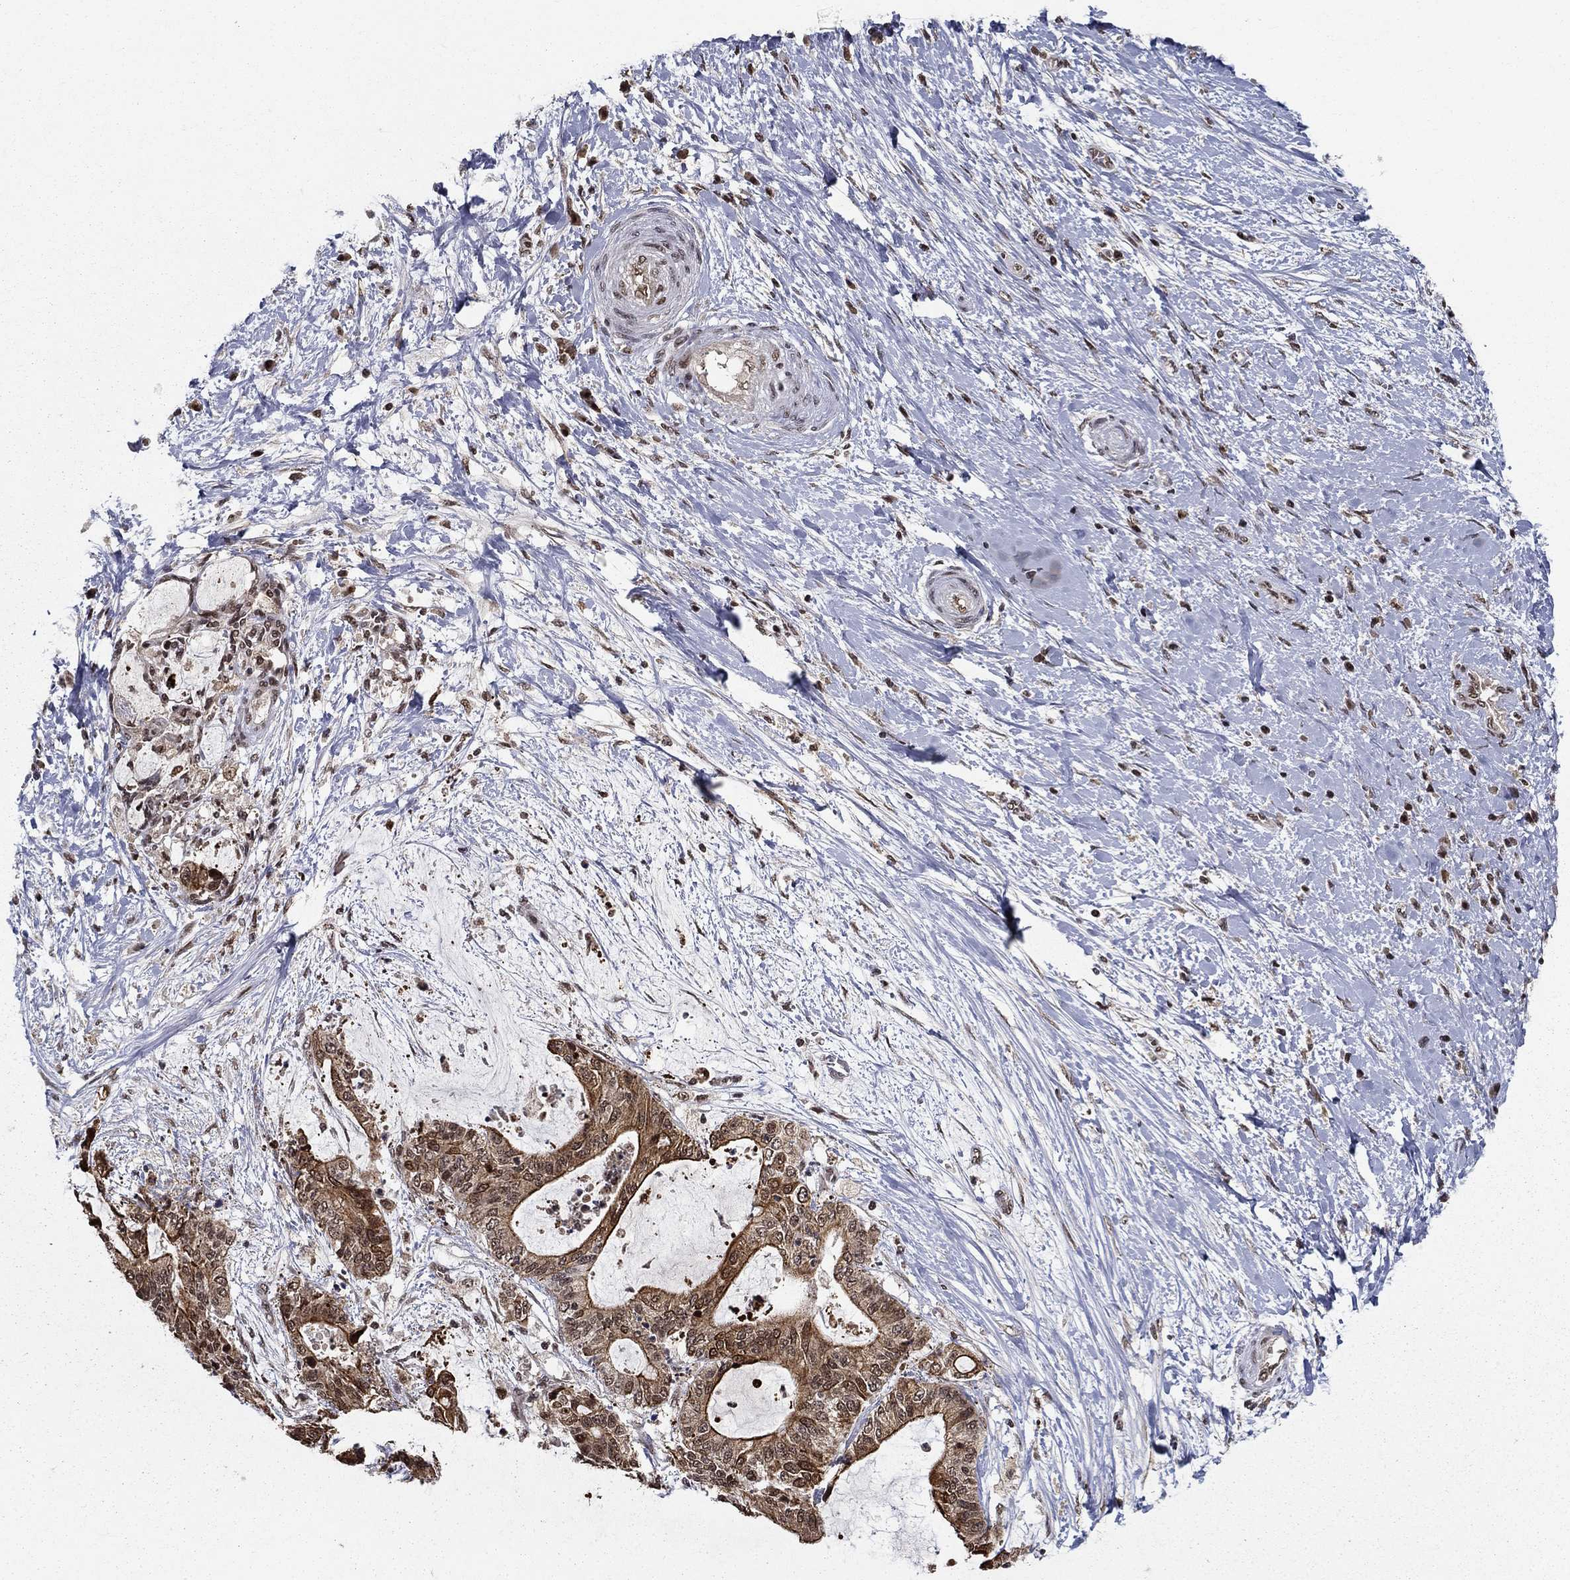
{"staining": {"intensity": "moderate", "quantity": ">75%", "location": "cytoplasmic/membranous"}, "tissue": "liver cancer", "cell_type": "Tumor cells", "image_type": "cancer", "snomed": [{"axis": "morphology", "description": "Cholangiocarcinoma"}, {"axis": "topography", "description": "Liver"}], "caption": "Liver cholangiocarcinoma tissue shows moderate cytoplasmic/membranous expression in approximately >75% of tumor cells", "gene": "CDCA7L", "patient": {"sex": "female", "age": 73}}